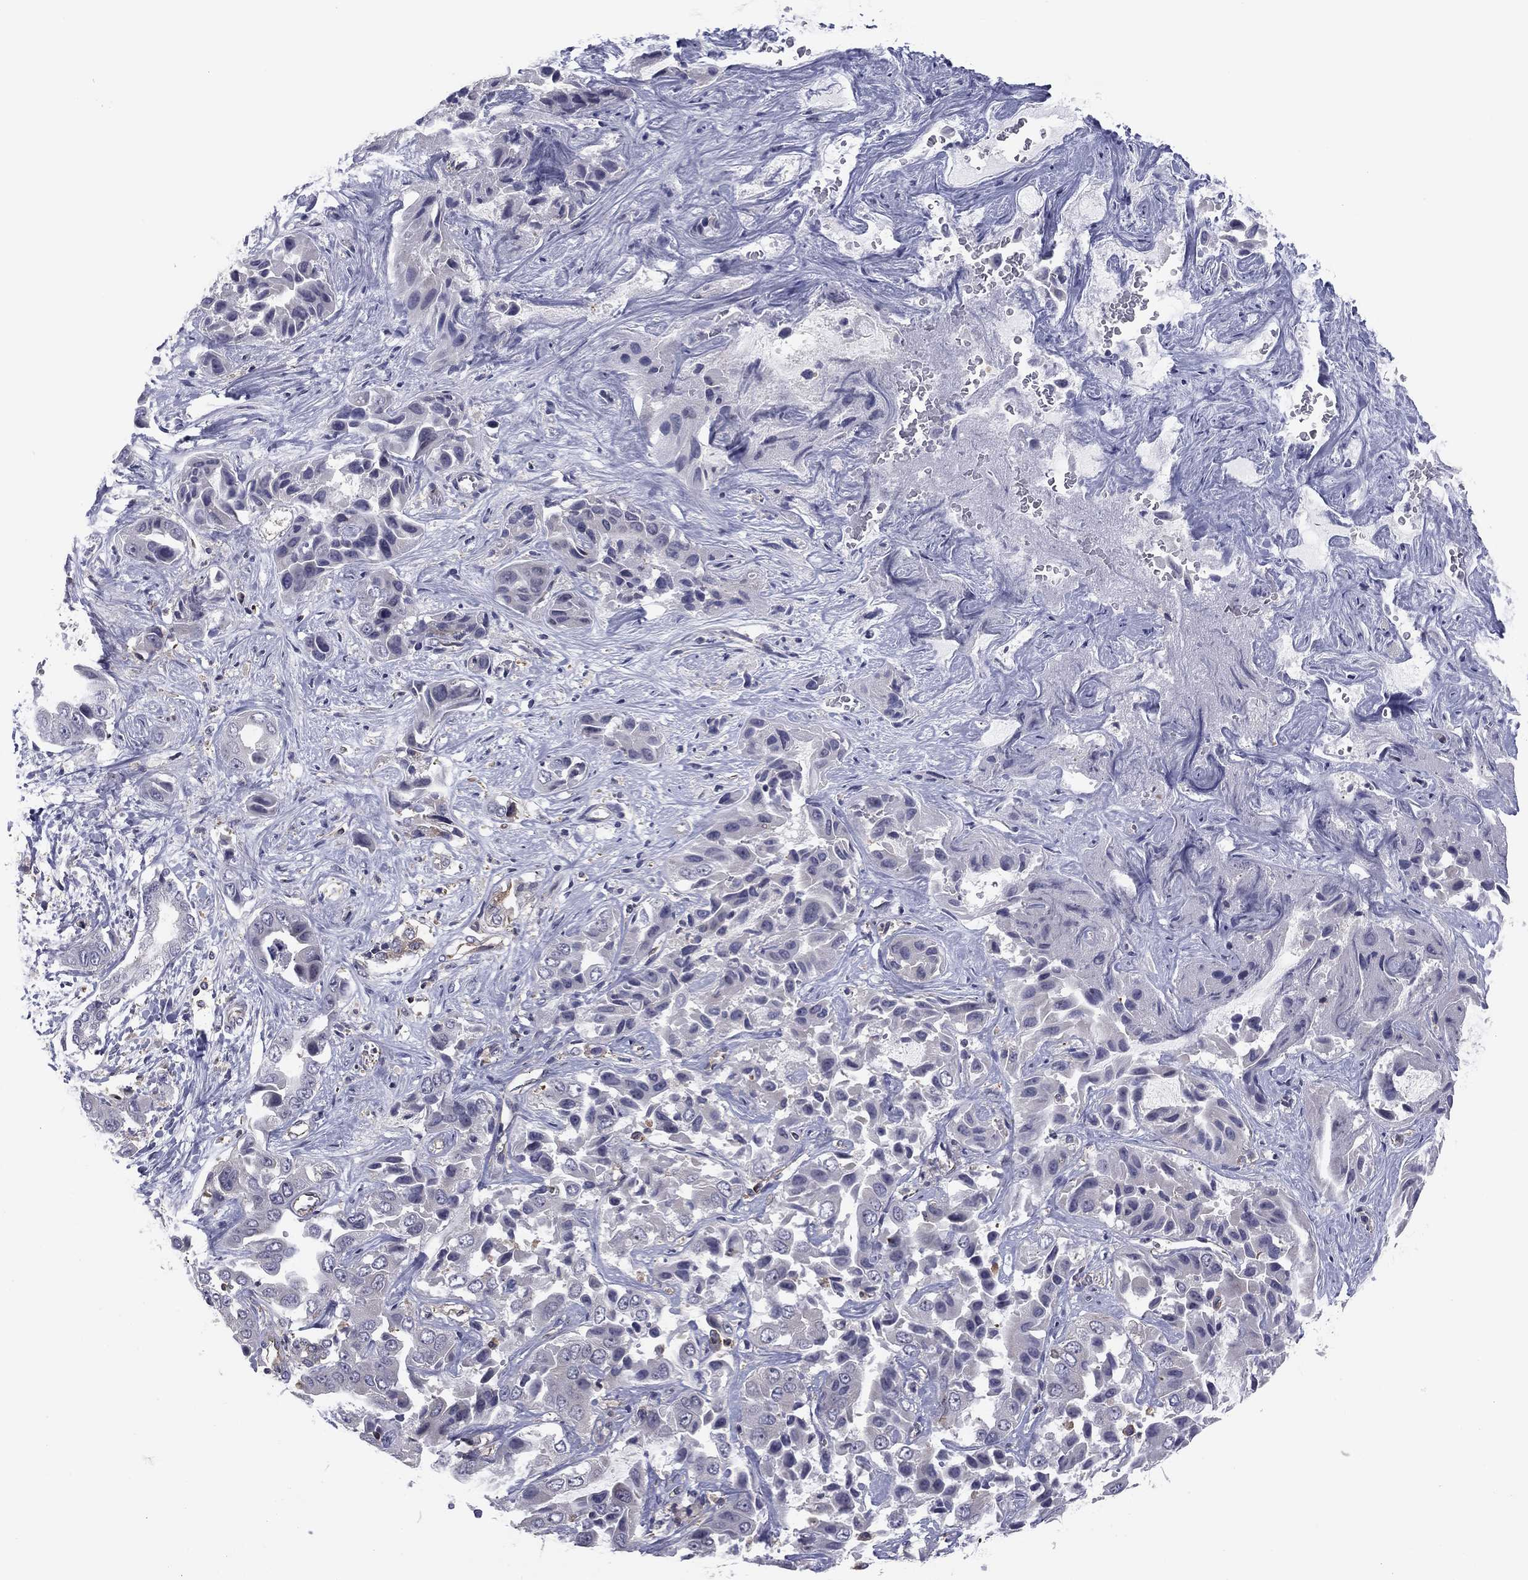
{"staining": {"intensity": "negative", "quantity": "none", "location": "none"}, "tissue": "liver cancer", "cell_type": "Tumor cells", "image_type": "cancer", "snomed": [{"axis": "morphology", "description": "Cholangiocarcinoma"}, {"axis": "topography", "description": "Liver"}], "caption": "Tumor cells are negative for protein expression in human liver cancer (cholangiocarcinoma).", "gene": "PLCB2", "patient": {"sex": "female", "age": 52}}